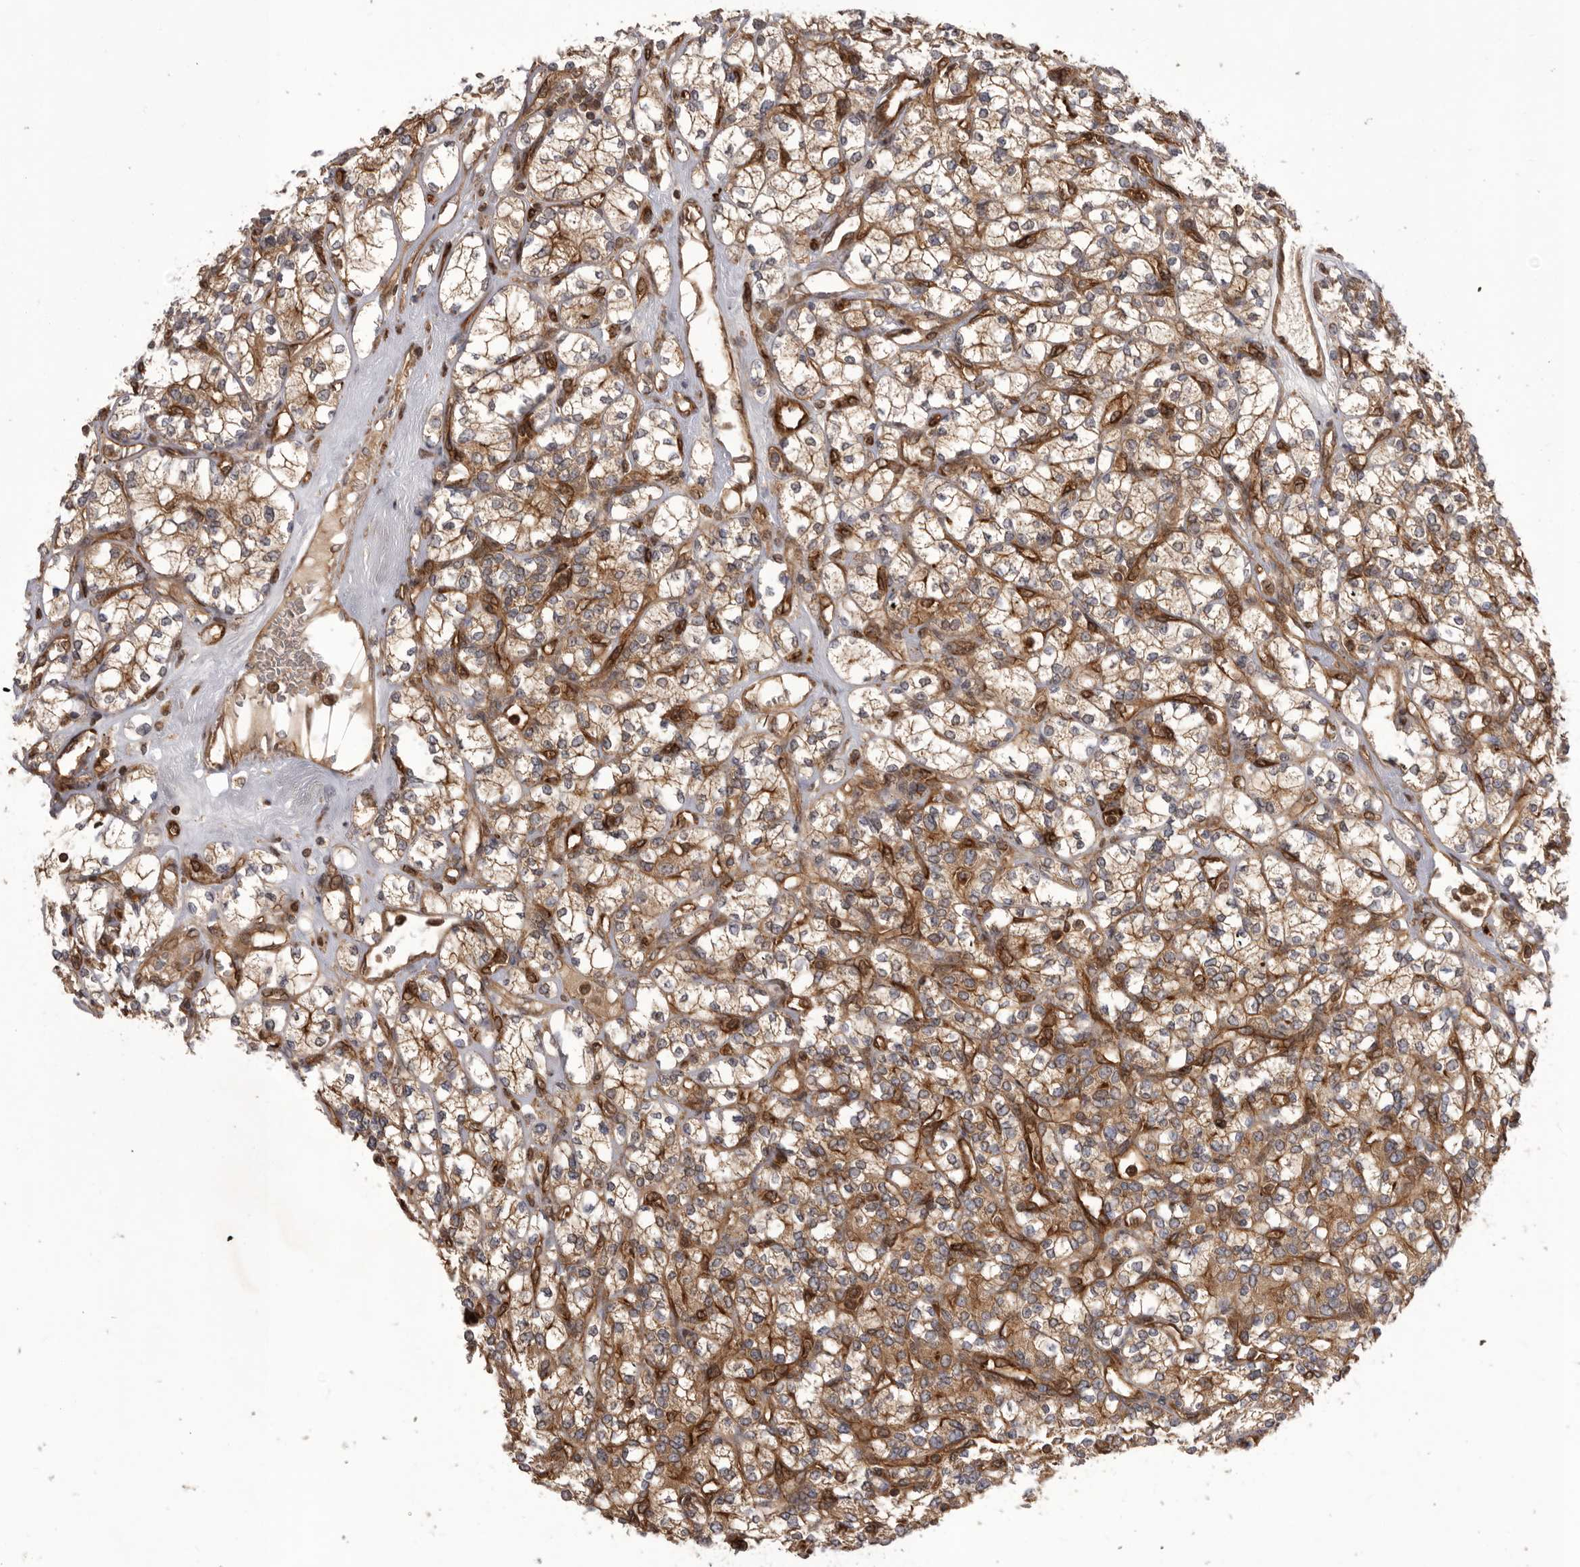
{"staining": {"intensity": "moderate", "quantity": "<25%", "location": "cytoplasmic/membranous"}, "tissue": "renal cancer", "cell_type": "Tumor cells", "image_type": "cancer", "snomed": [{"axis": "morphology", "description": "Adenocarcinoma, NOS"}, {"axis": "topography", "description": "Kidney"}], "caption": "Protein staining of adenocarcinoma (renal) tissue reveals moderate cytoplasmic/membranous expression in about <25% of tumor cells.", "gene": "DHDDS", "patient": {"sex": "male", "age": 77}}